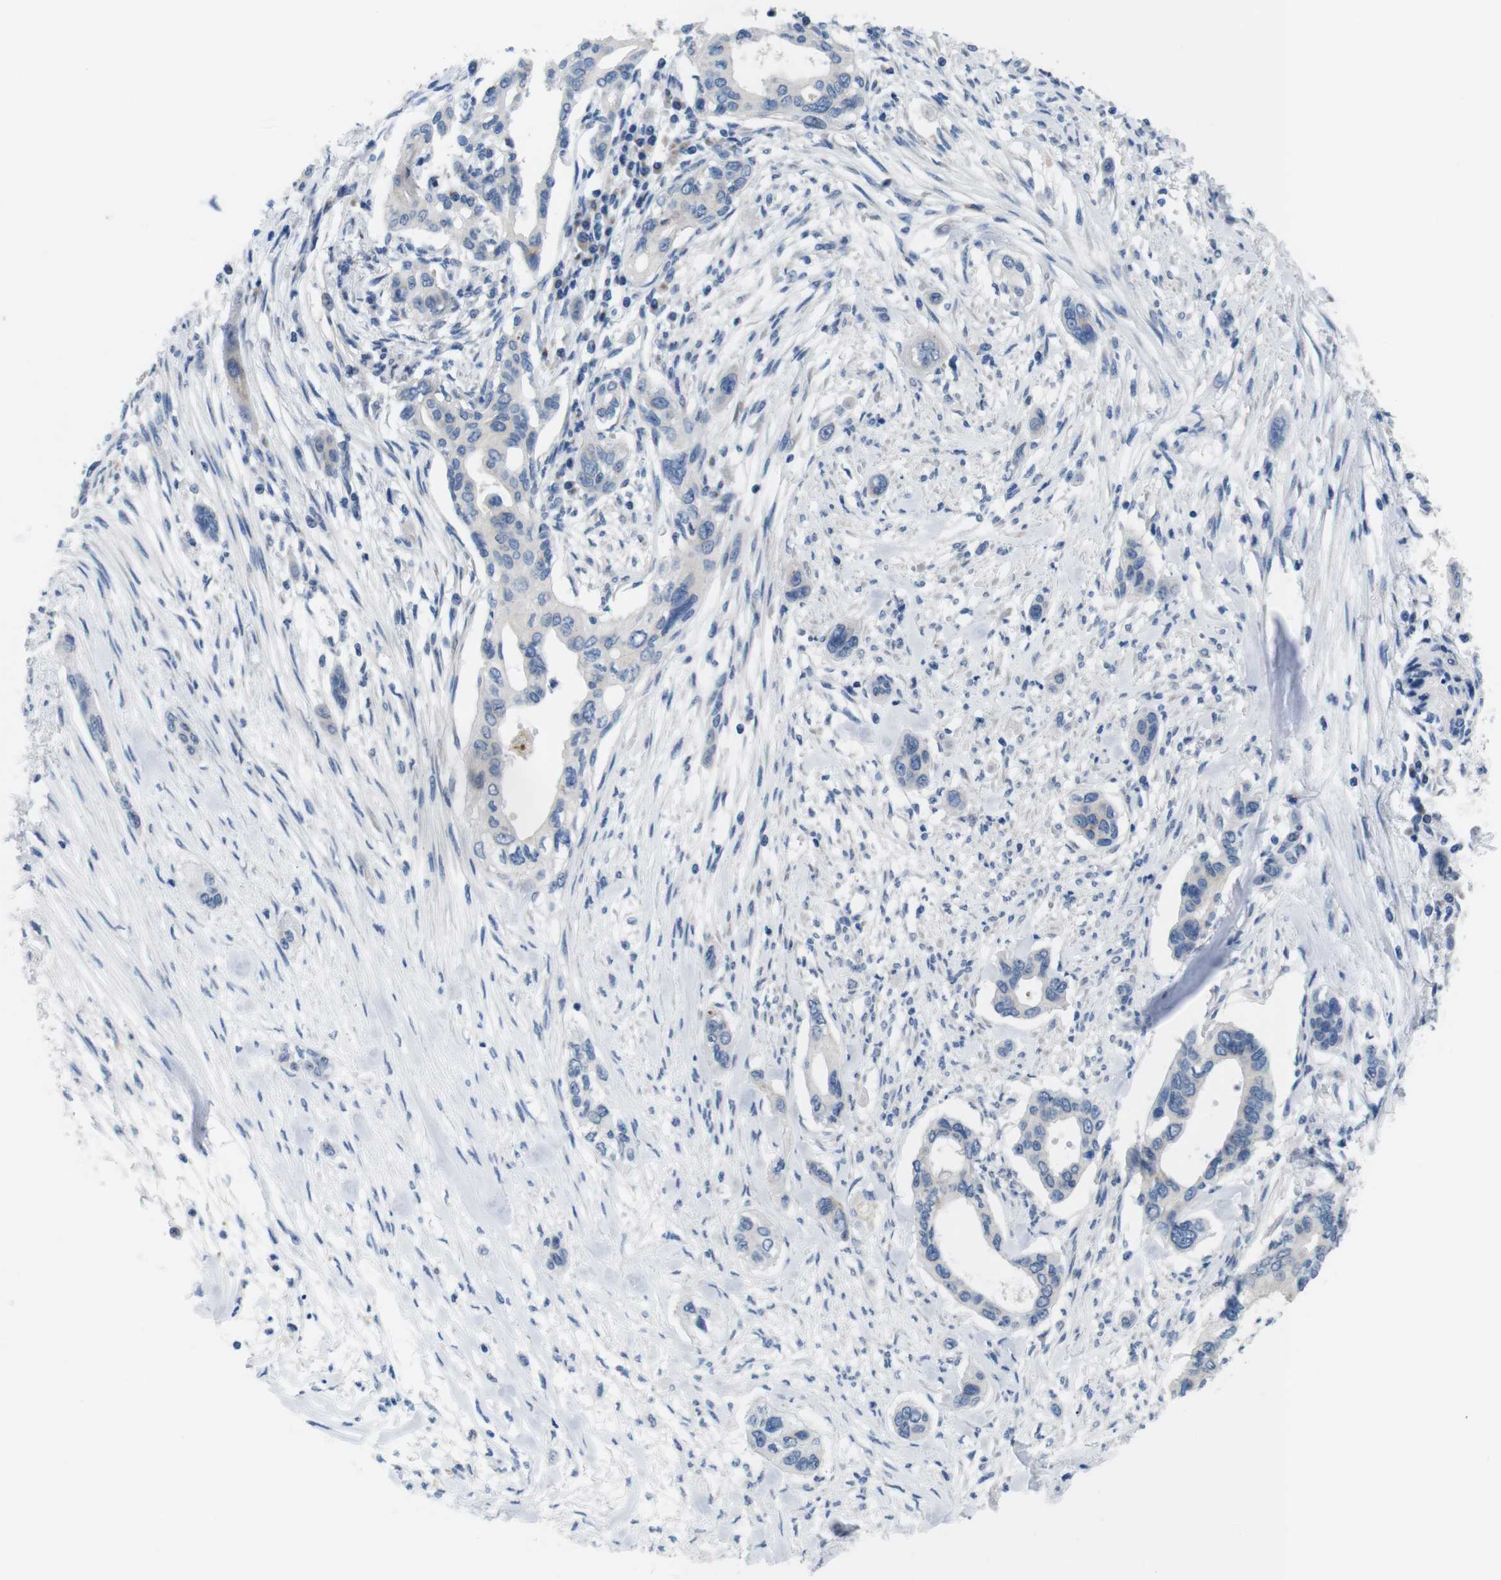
{"staining": {"intensity": "negative", "quantity": "none", "location": "none"}, "tissue": "pancreatic cancer", "cell_type": "Tumor cells", "image_type": "cancer", "snomed": [{"axis": "morphology", "description": "Adenocarcinoma, NOS"}, {"axis": "topography", "description": "Pancreas"}], "caption": "DAB immunohistochemical staining of pancreatic cancer (adenocarcinoma) exhibits no significant positivity in tumor cells.", "gene": "GOLGA2", "patient": {"sex": "female", "age": 60}}